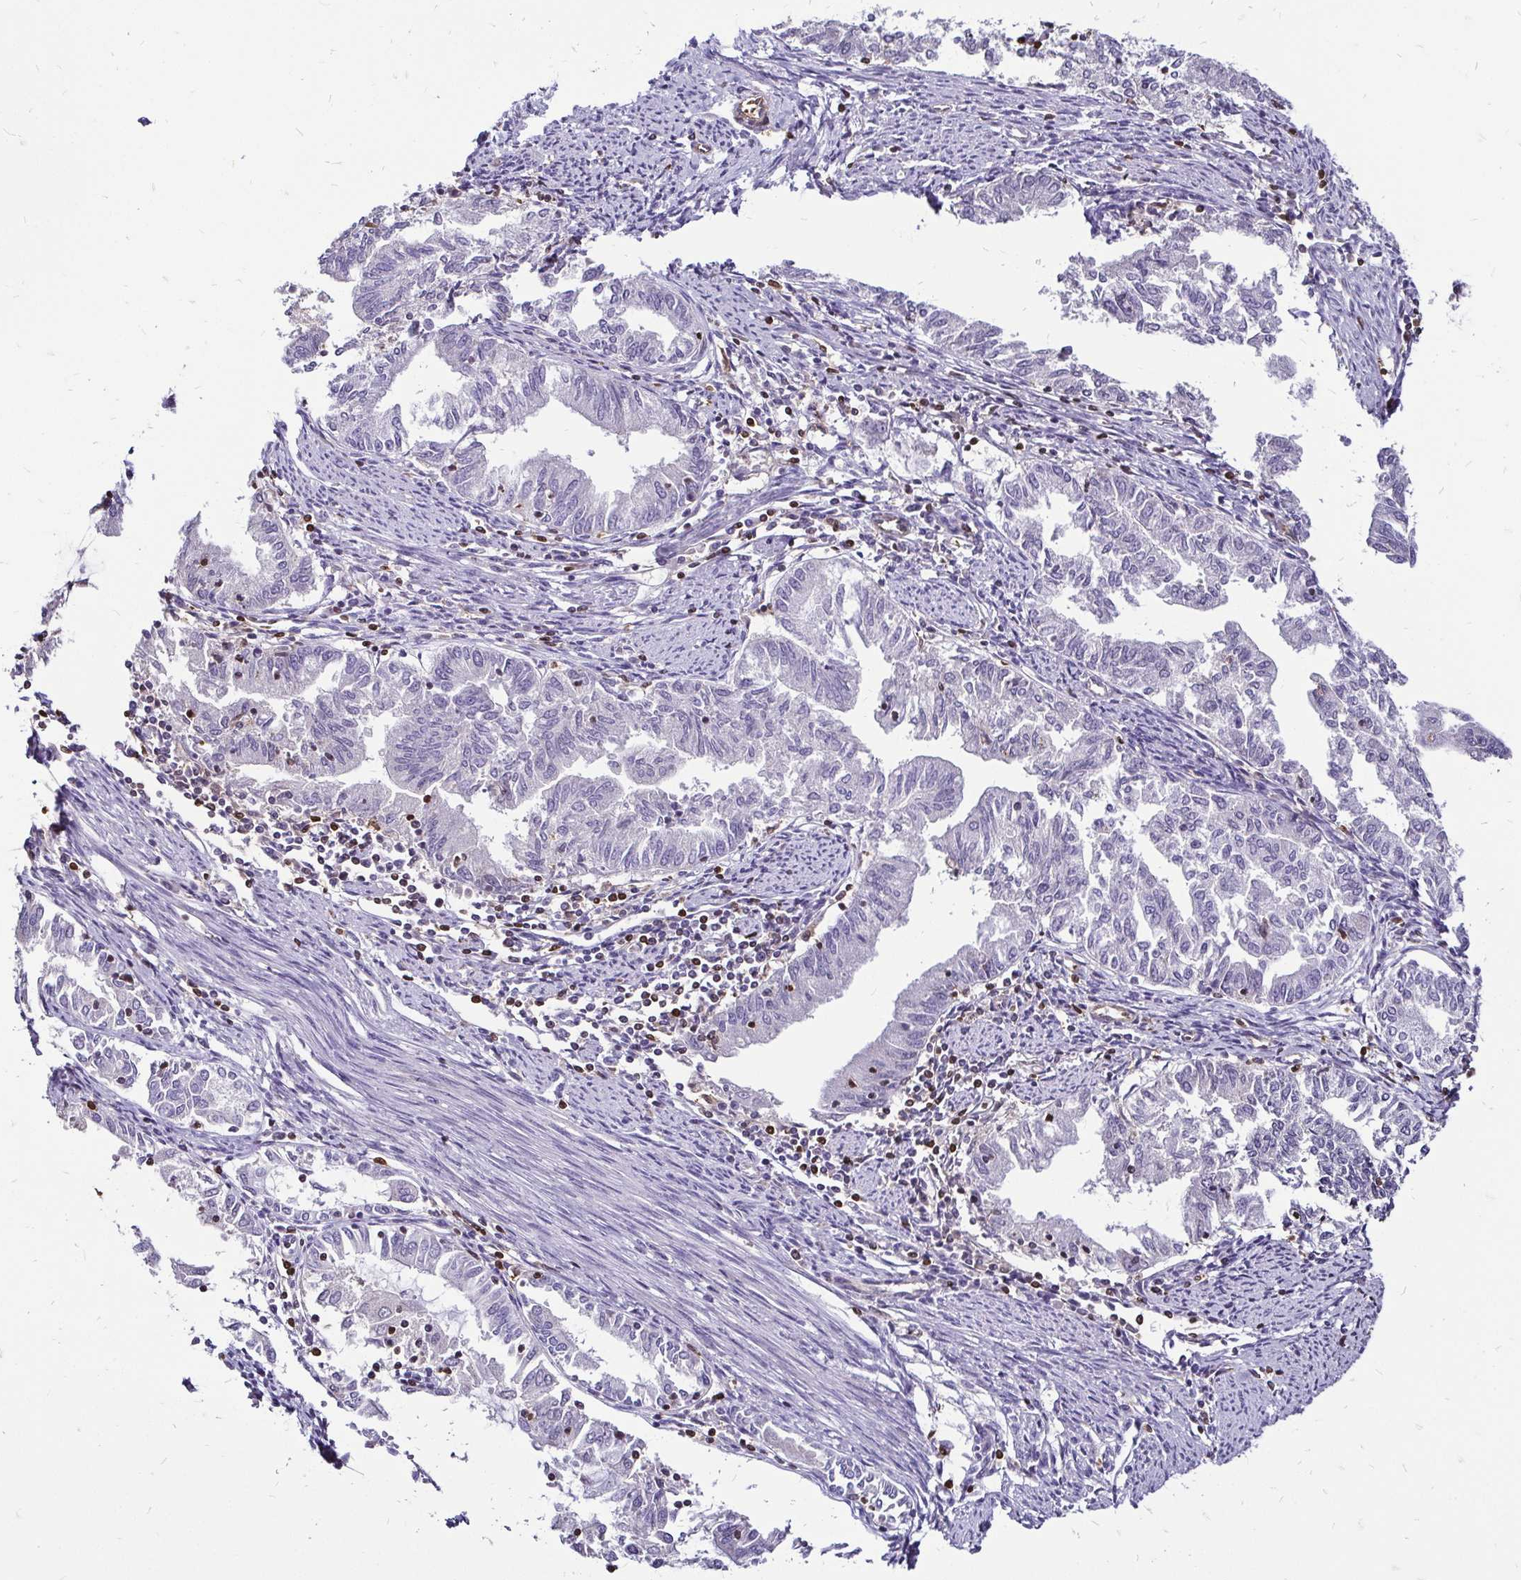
{"staining": {"intensity": "negative", "quantity": "none", "location": "none"}, "tissue": "endometrial cancer", "cell_type": "Tumor cells", "image_type": "cancer", "snomed": [{"axis": "morphology", "description": "Adenocarcinoma, NOS"}, {"axis": "topography", "description": "Endometrium"}], "caption": "DAB immunohistochemical staining of endometrial adenocarcinoma exhibits no significant staining in tumor cells.", "gene": "ZFP1", "patient": {"sex": "female", "age": 79}}